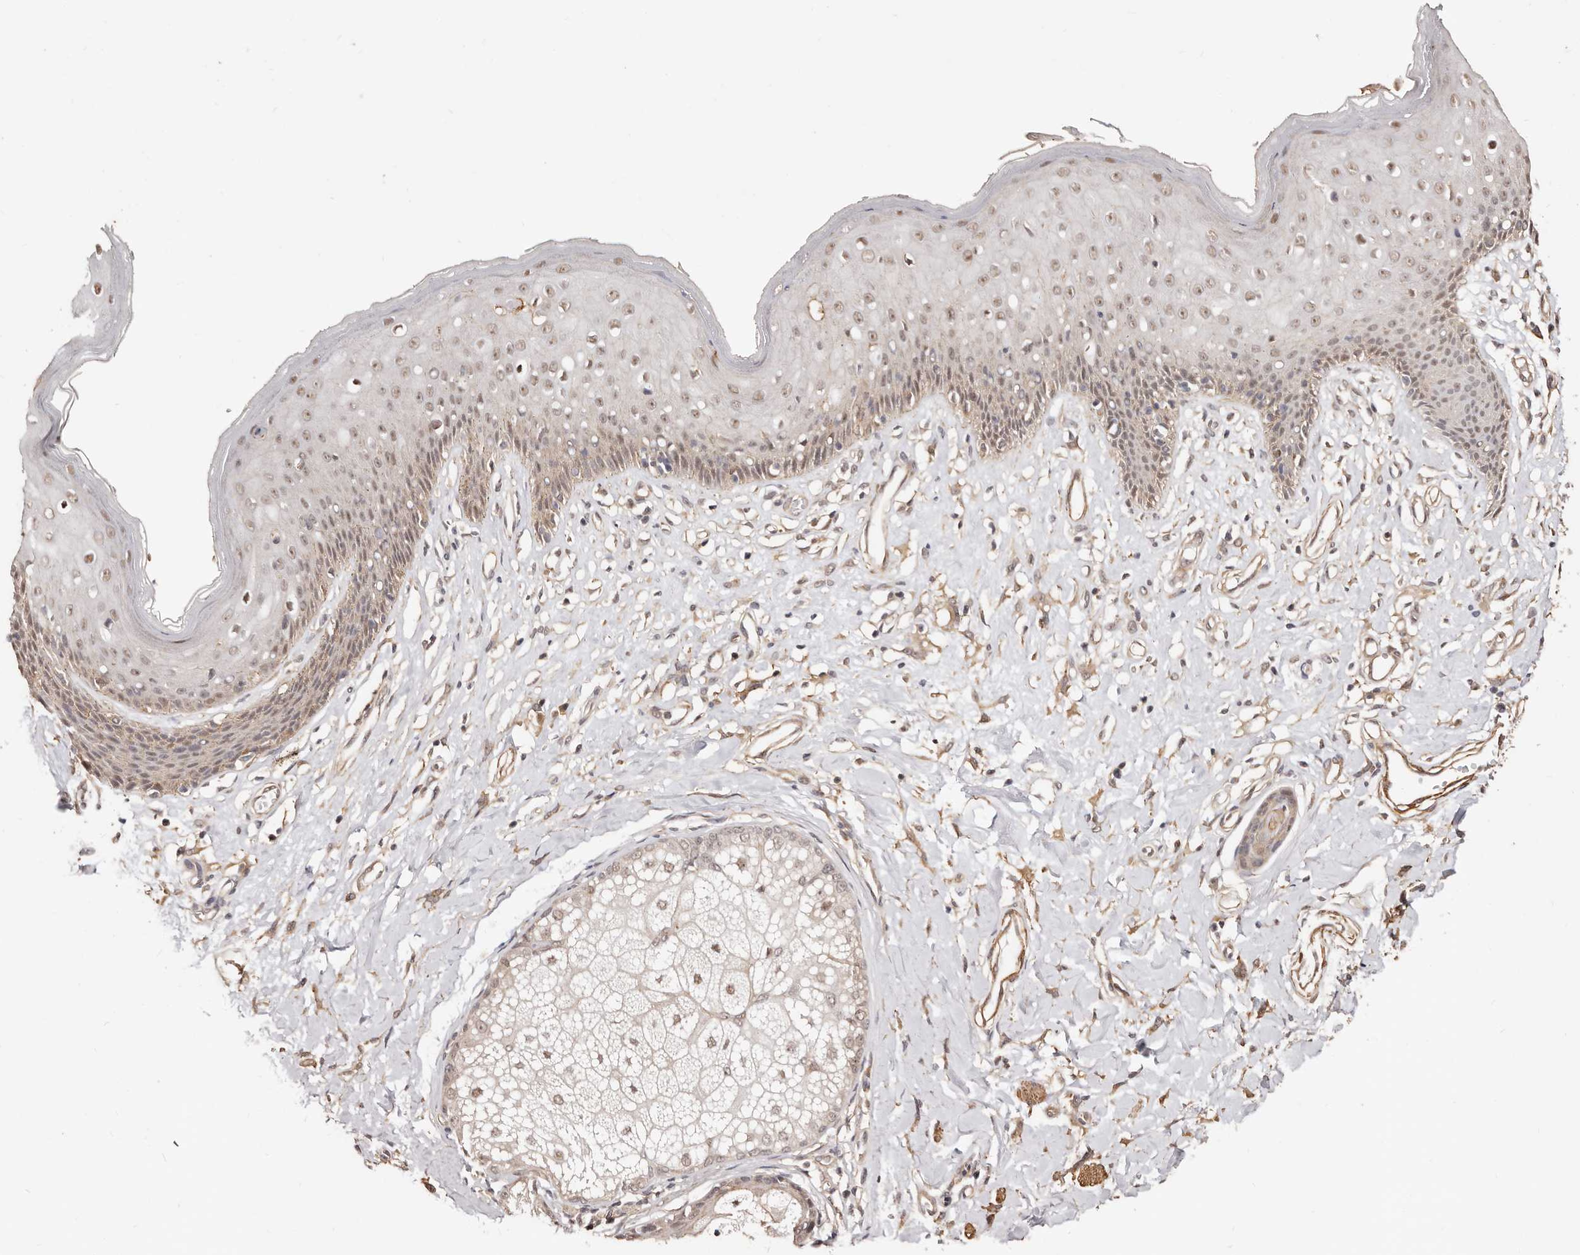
{"staining": {"intensity": "weak", "quantity": "<25%", "location": "cytoplasmic/membranous,nuclear"}, "tissue": "skin", "cell_type": "Epidermal cells", "image_type": "normal", "snomed": [{"axis": "morphology", "description": "Normal tissue, NOS"}, {"axis": "morphology", "description": "Squamous cell carcinoma, NOS"}, {"axis": "topography", "description": "Vulva"}], "caption": "Epidermal cells are negative for brown protein staining in unremarkable skin. (DAB immunohistochemistry (IHC) visualized using brightfield microscopy, high magnification).", "gene": "TRIP13", "patient": {"sex": "female", "age": 85}}